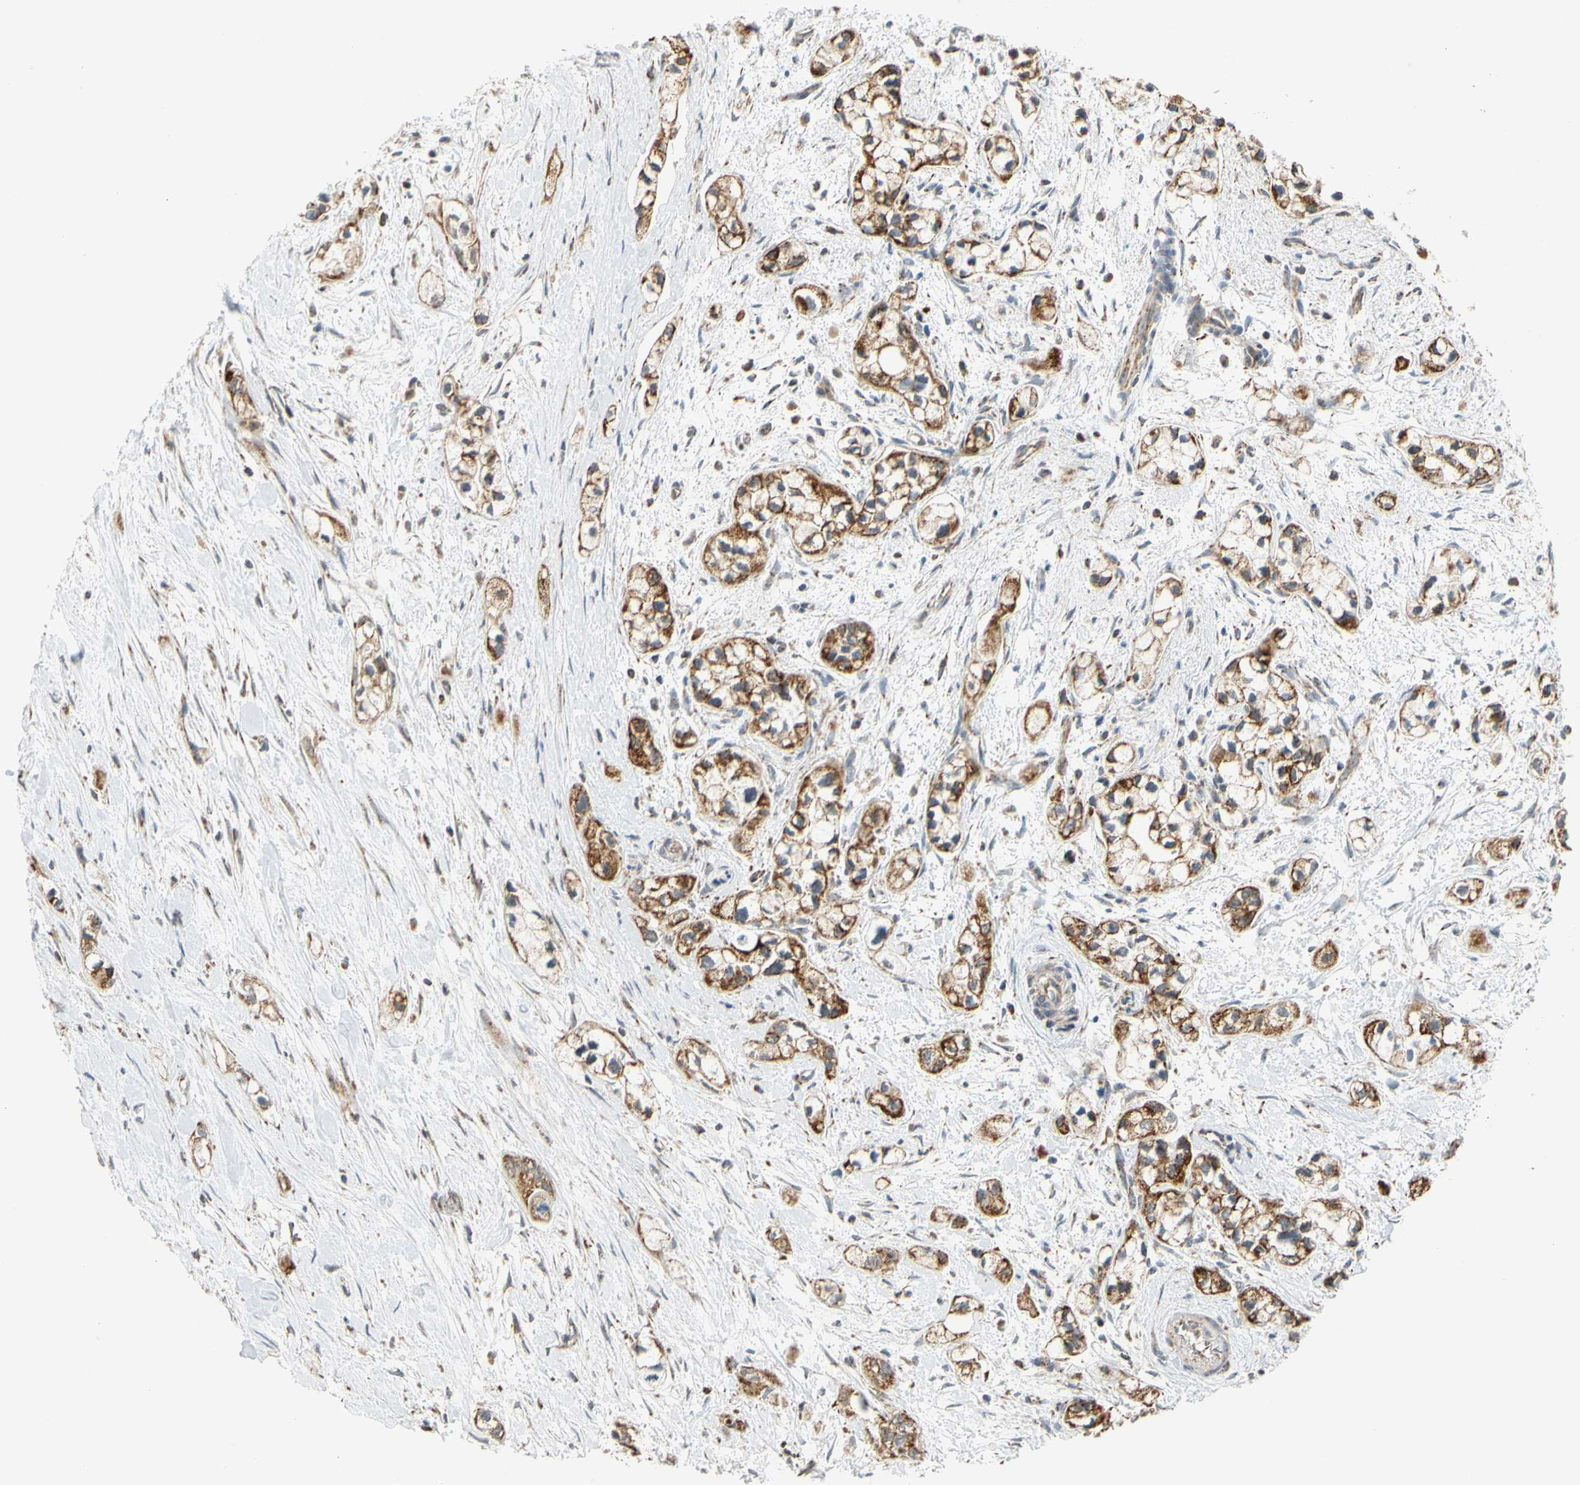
{"staining": {"intensity": "strong", "quantity": ">75%", "location": "cytoplasmic/membranous"}, "tissue": "pancreatic cancer", "cell_type": "Tumor cells", "image_type": "cancer", "snomed": [{"axis": "morphology", "description": "Adenocarcinoma, NOS"}, {"axis": "topography", "description": "Pancreas"}], "caption": "IHC photomicrograph of neoplastic tissue: pancreatic cancer (adenocarcinoma) stained using IHC displays high levels of strong protein expression localized specifically in the cytoplasmic/membranous of tumor cells, appearing as a cytoplasmic/membranous brown color.", "gene": "SFXN3", "patient": {"sex": "male", "age": 74}}